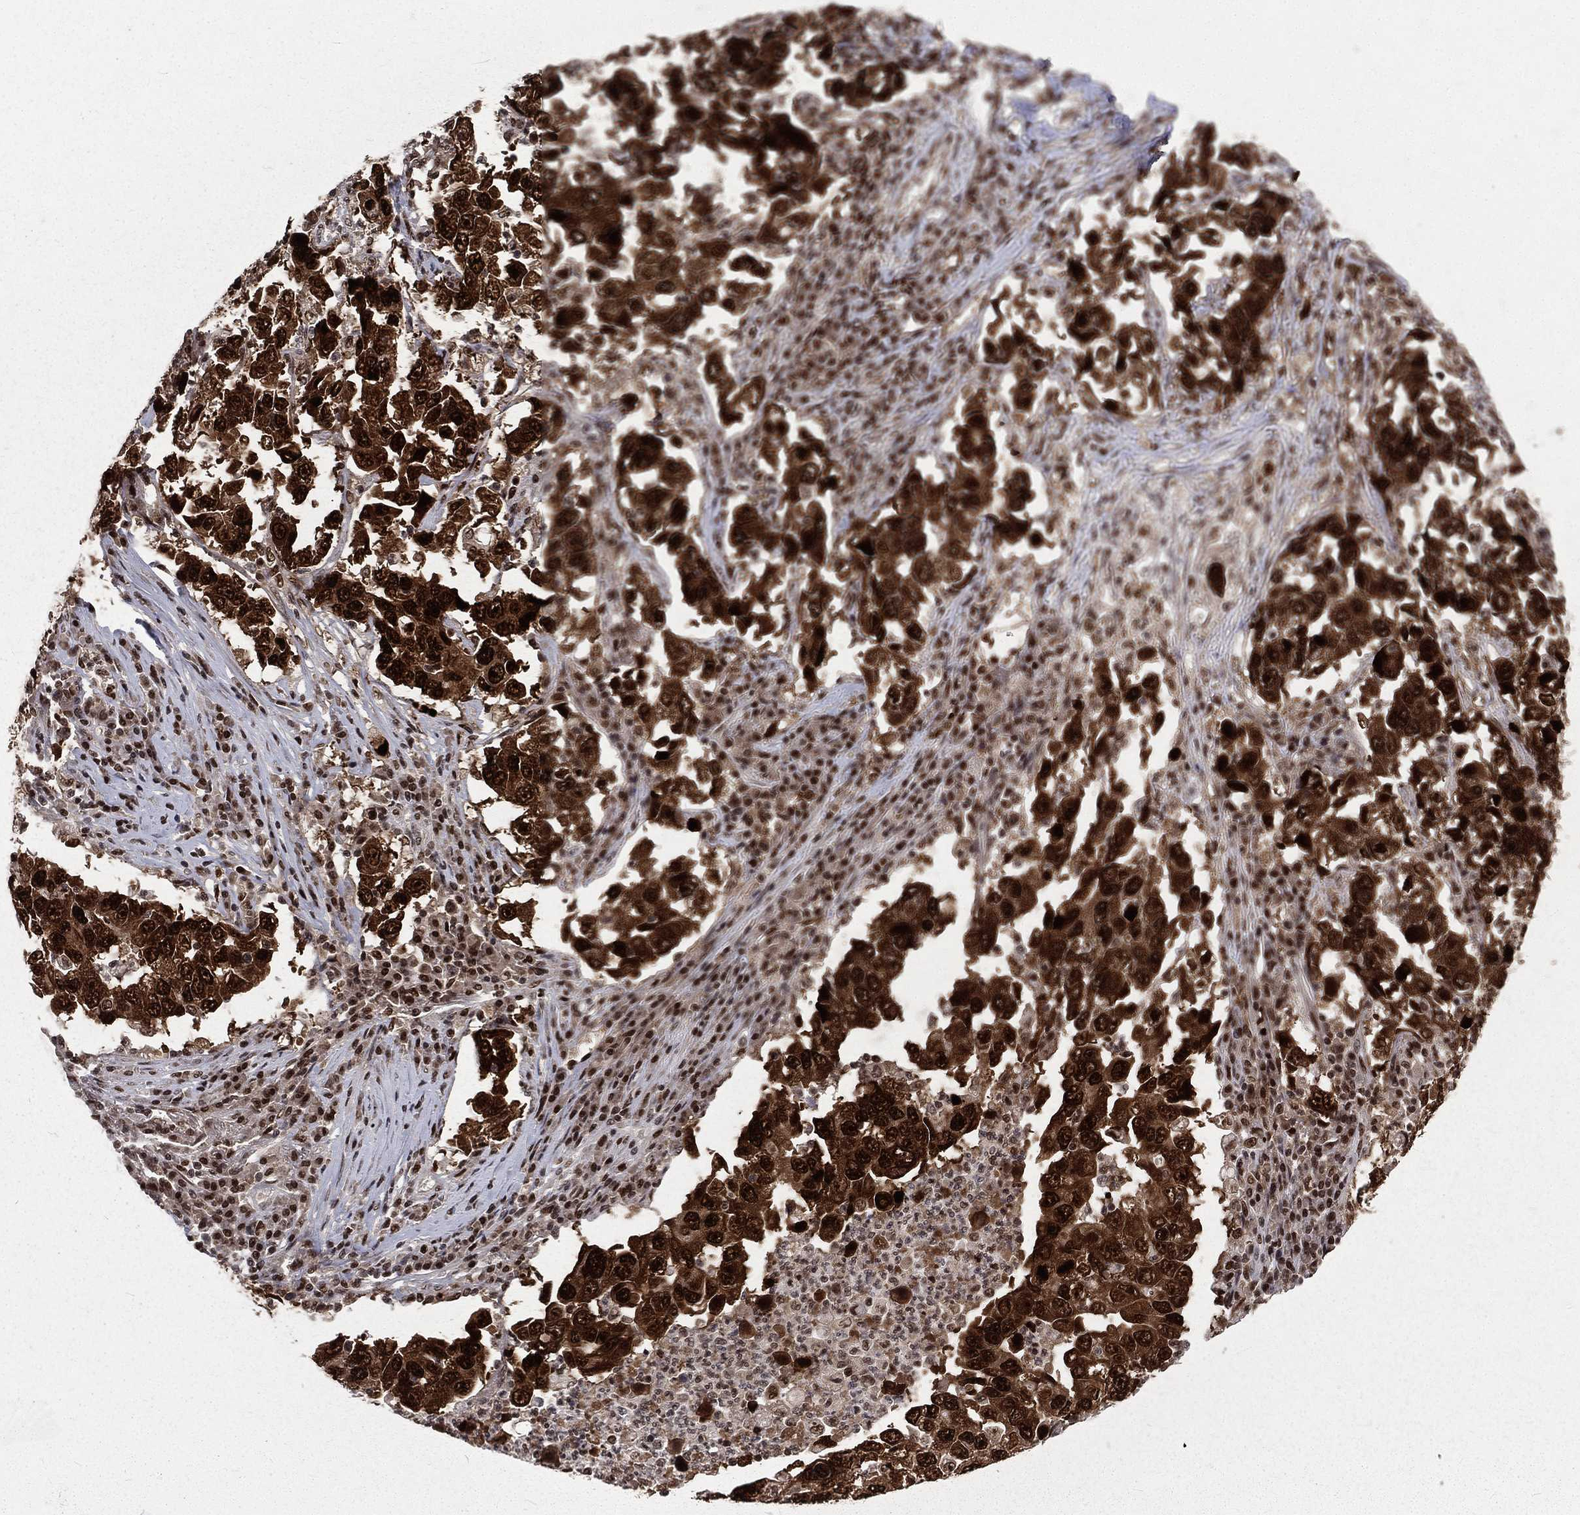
{"staining": {"intensity": "strong", "quantity": ">75%", "location": "nuclear"}, "tissue": "lung cancer", "cell_type": "Tumor cells", "image_type": "cancer", "snomed": [{"axis": "morphology", "description": "Adenocarcinoma, NOS"}, {"axis": "topography", "description": "Lung"}], "caption": "There is high levels of strong nuclear expression in tumor cells of lung adenocarcinoma, as demonstrated by immunohistochemical staining (brown color).", "gene": "POLB", "patient": {"sex": "male", "age": 73}}